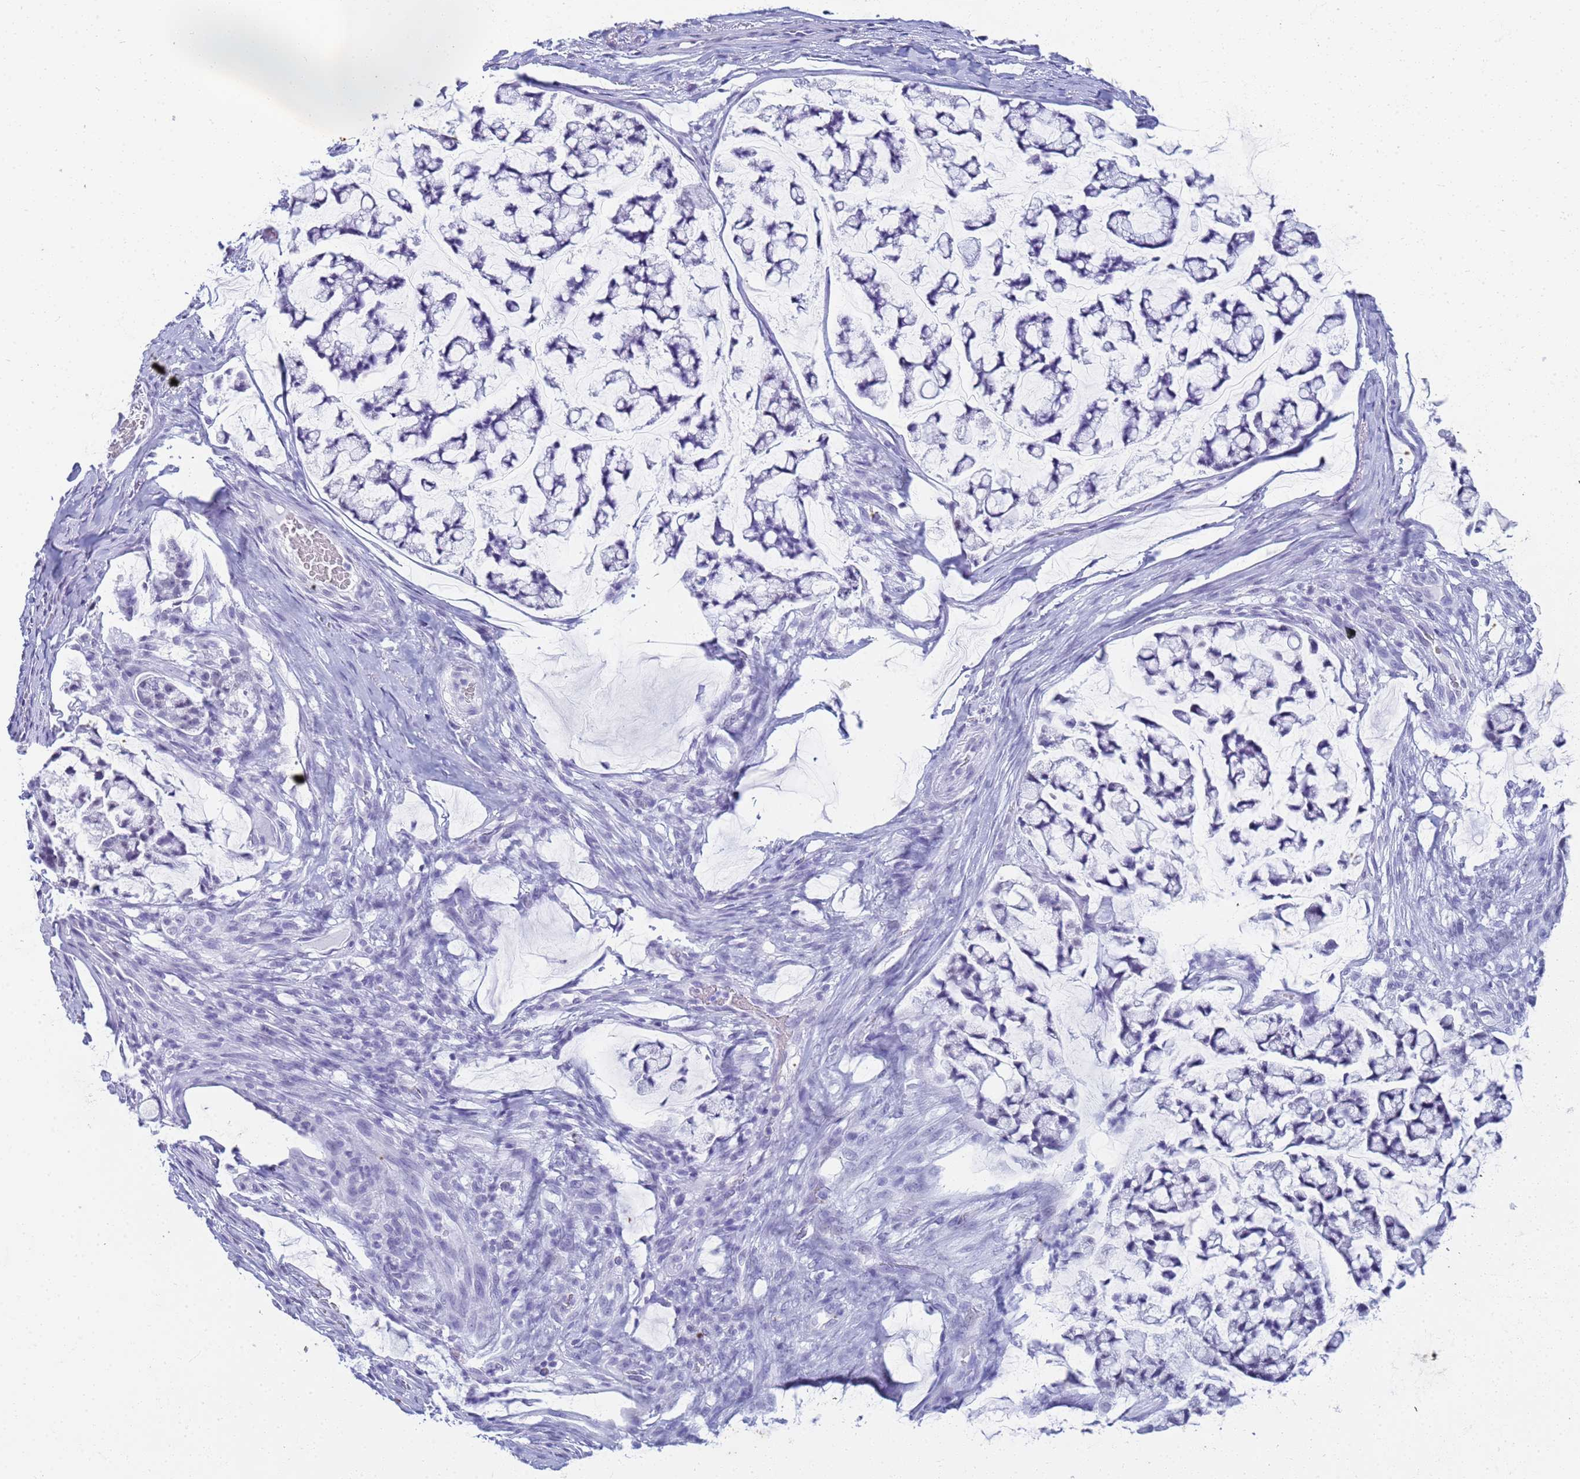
{"staining": {"intensity": "negative", "quantity": "none", "location": "none"}, "tissue": "stomach cancer", "cell_type": "Tumor cells", "image_type": "cancer", "snomed": [{"axis": "morphology", "description": "Adenocarcinoma, NOS"}, {"axis": "topography", "description": "Stomach, lower"}], "caption": "IHC image of neoplastic tissue: stomach adenocarcinoma stained with DAB displays no significant protein positivity in tumor cells. (Stains: DAB (3,3'-diaminobenzidine) immunohistochemistry with hematoxylin counter stain, Microscopy: brightfield microscopy at high magnification).", "gene": "SLC7A9", "patient": {"sex": "male", "age": 67}}